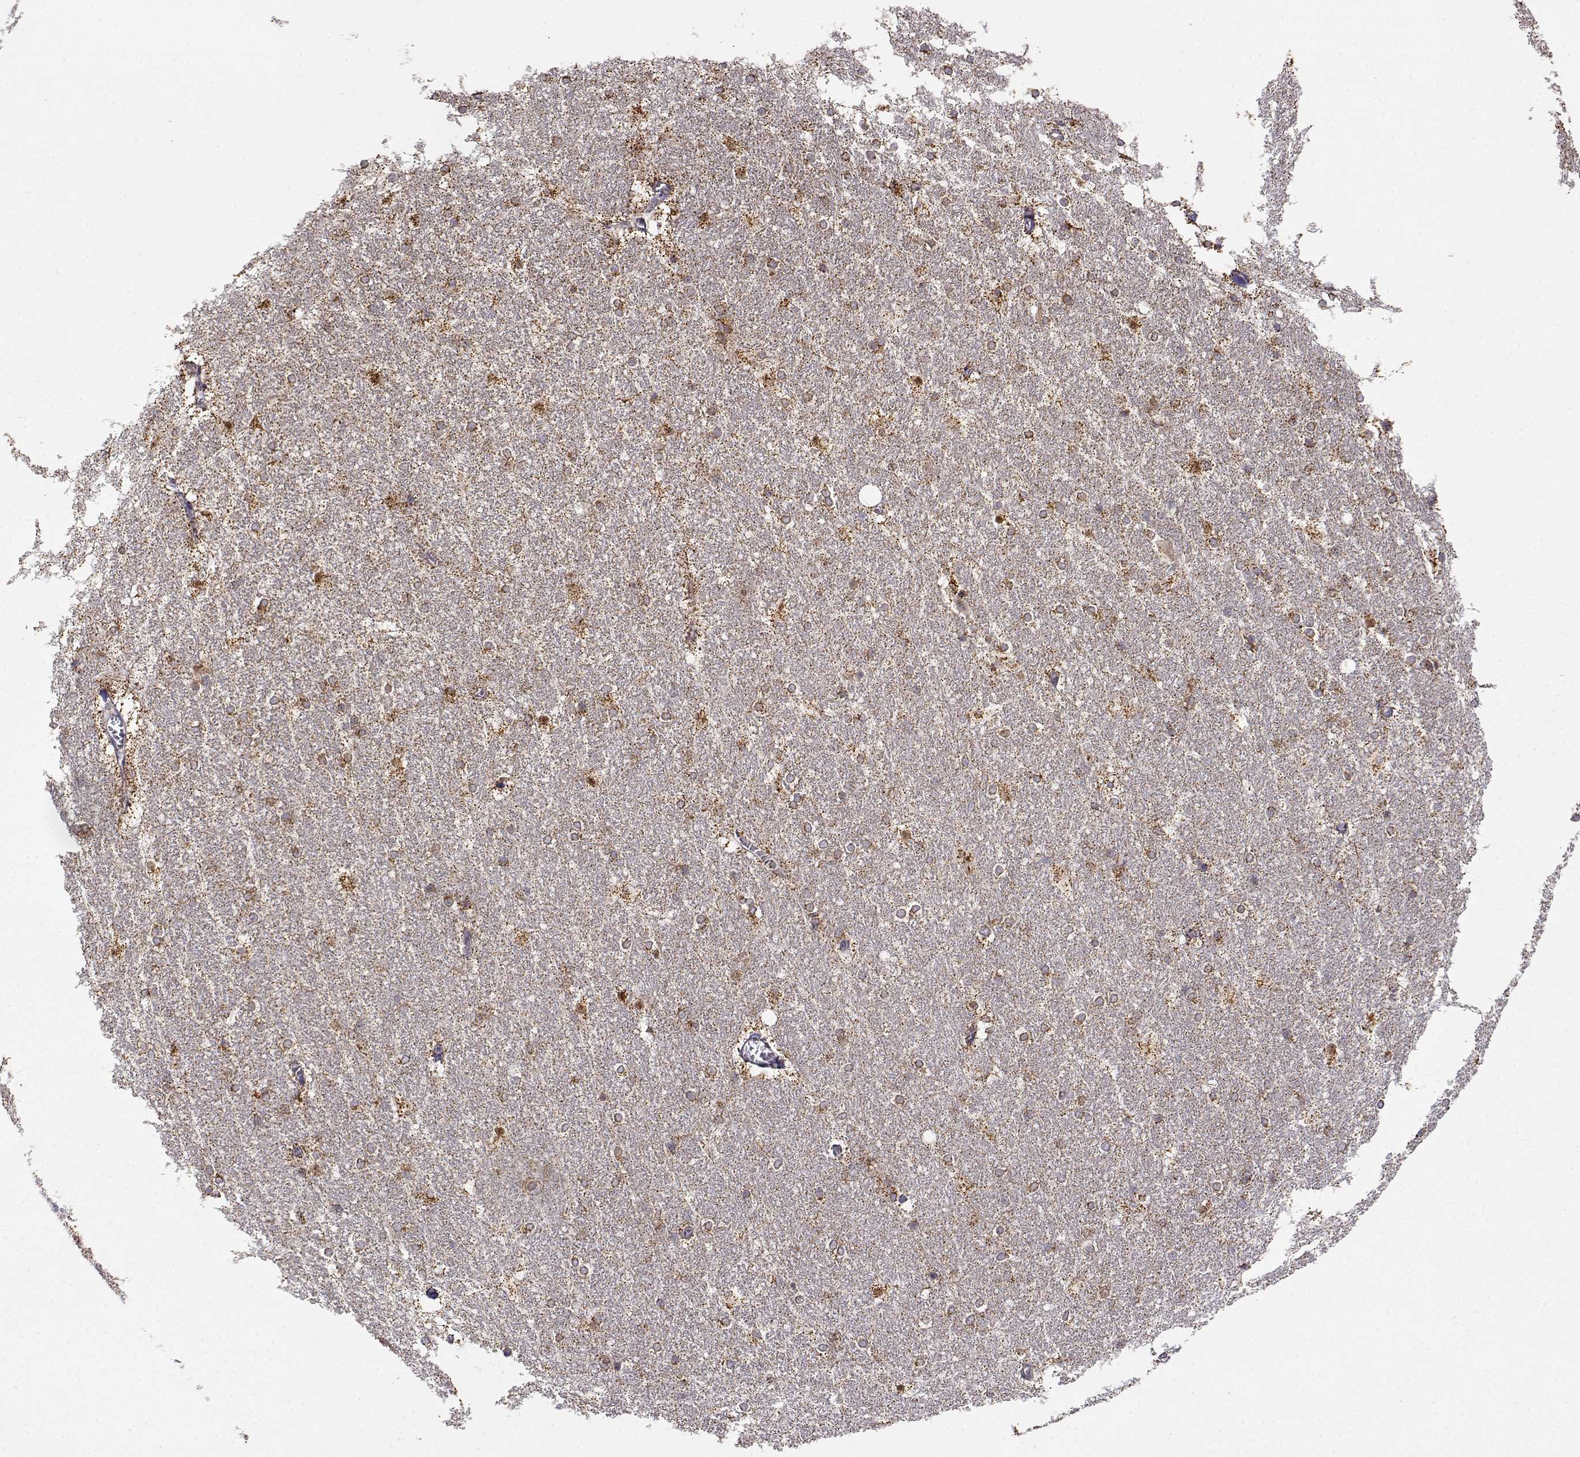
{"staining": {"intensity": "strong", "quantity": "<25%", "location": "cytoplasmic/membranous"}, "tissue": "hippocampus", "cell_type": "Glial cells", "image_type": "normal", "snomed": [{"axis": "morphology", "description": "Normal tissue, NOS"}, {"axis": "topography", "description": "Cerebral cortex"}, {"axis": "topography", "description": "Hippocampus"}], "caption": "Immunohistochemical staining of normal hippocampus shows strong cytoplasmic/membranous protein staining in about <25% of glial cells. (DAB = brown stain, brightfield microscopy at high magnification).", "gene": "PAIP1", "patient": {"sex": "female", "age": 19}}